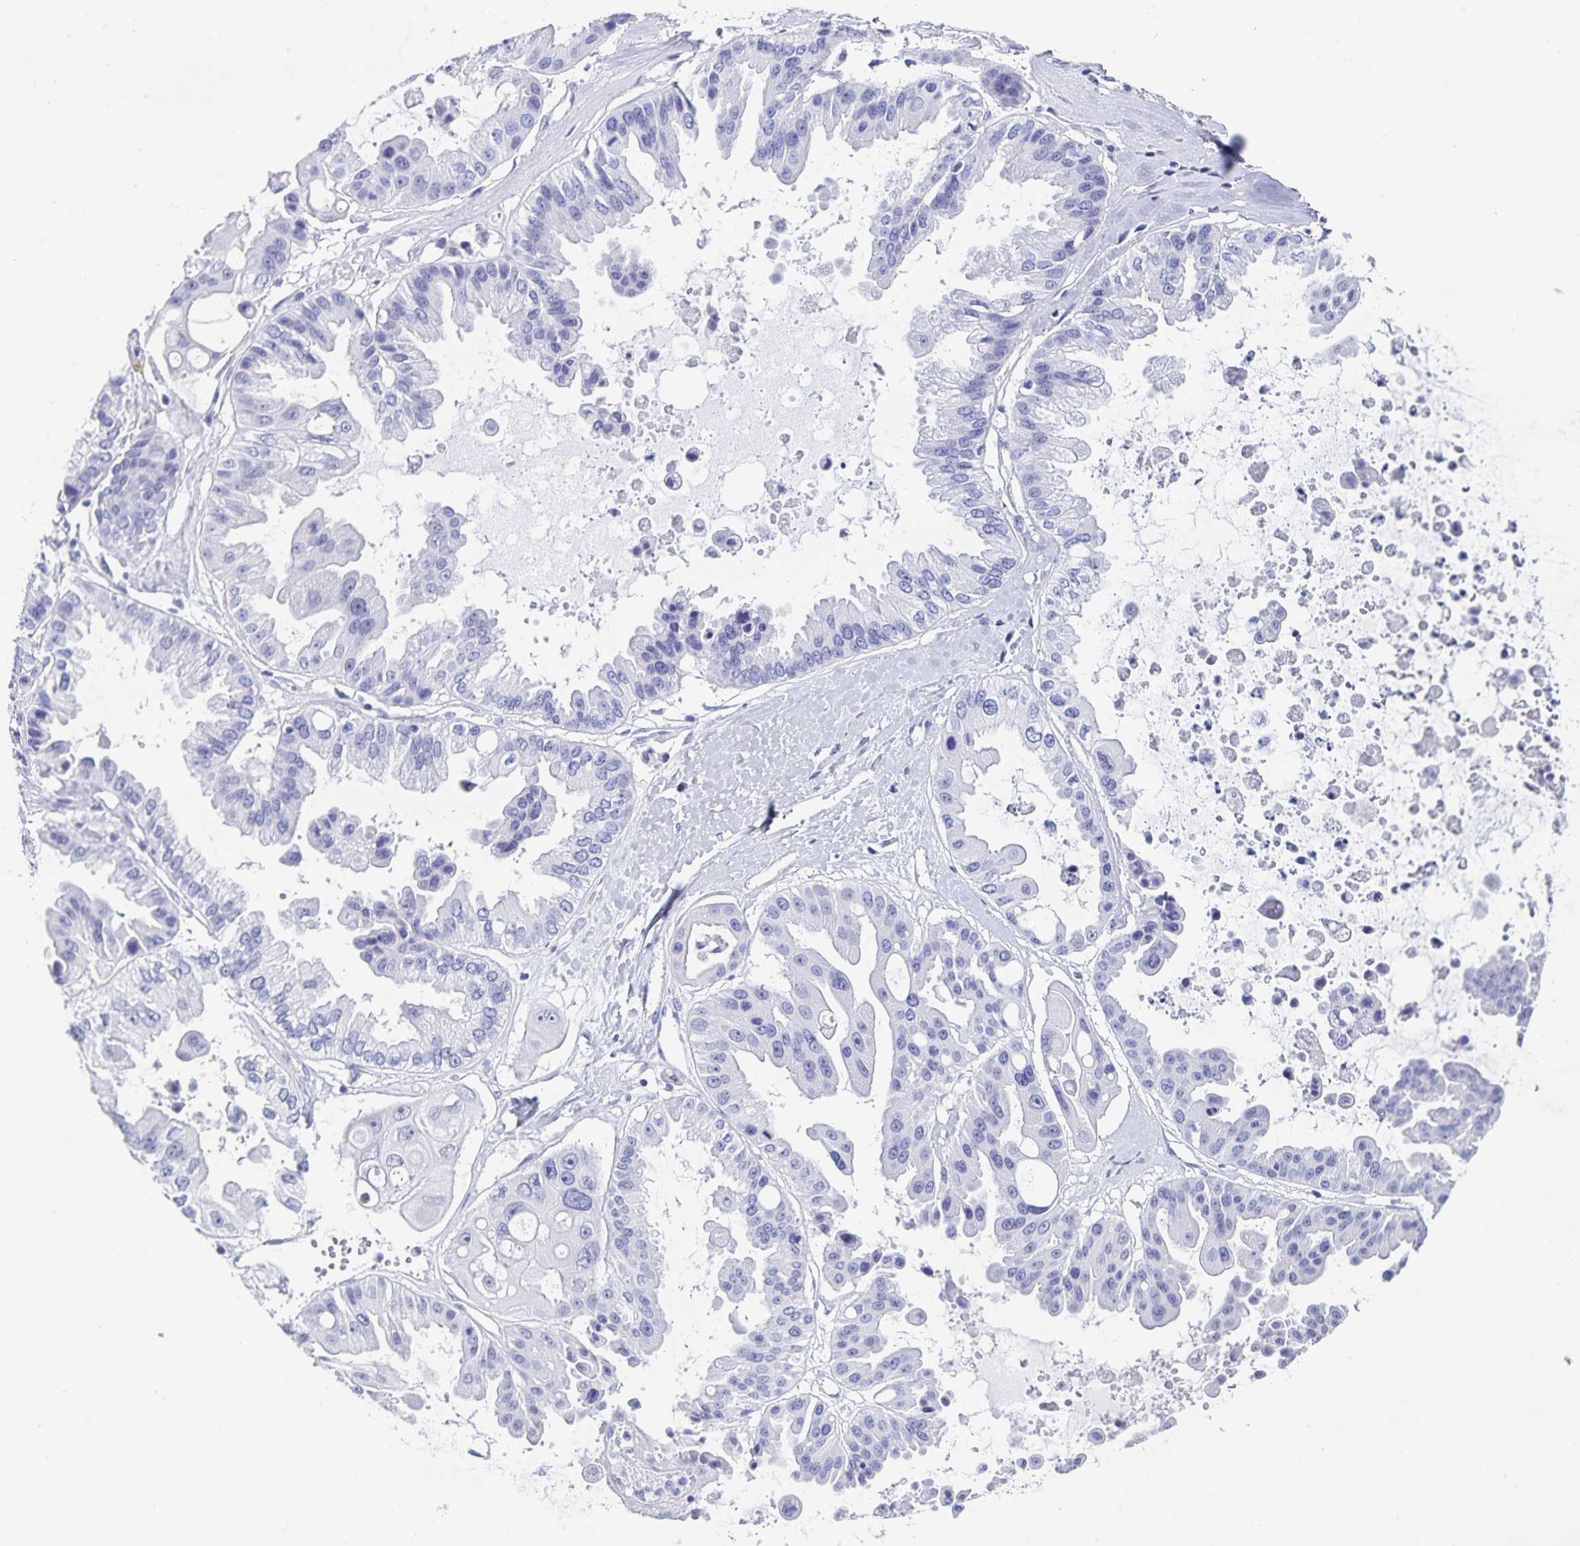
{"staining": {"intensity": "negative", "quantity": "none", "location": "none"}, "tissue": "ovarian cancer", "cell_type": "Tumor cells", "image_type": "cancer", "snomed": [{"axis": "morphology", "description": "Cystadenocarcinoma, serous, NOS"}, {"axis": "topography", "description": "Ovary"}], "caption": "This is a histopathology image of immunohistochemistry (IHC) staining of serous cystadenocarcinoma (ovarian), which shows no positivity in tumor cells.", "gene": "C19orf73", "patient": {"sex": "female", "age": 56}}